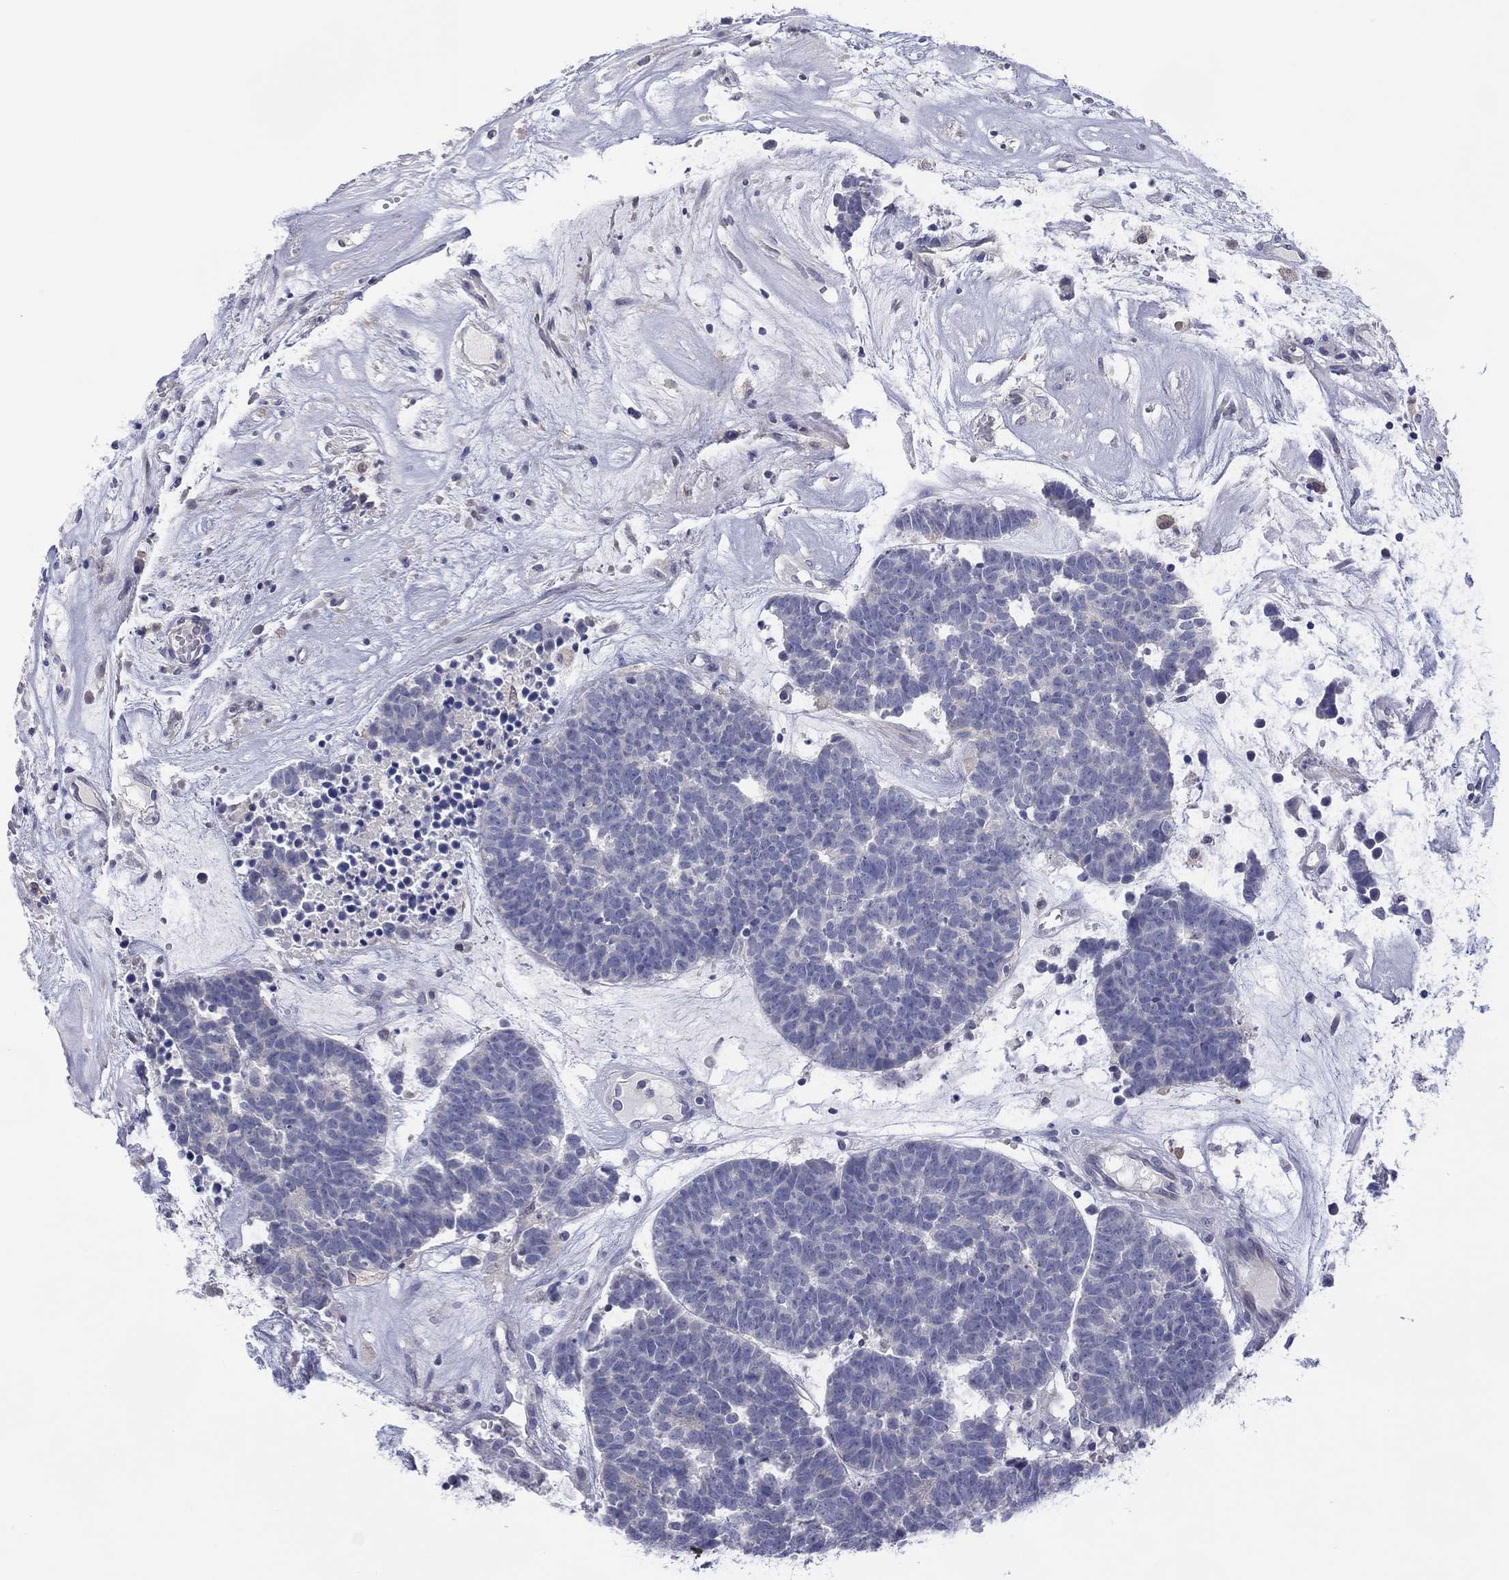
{"staining": {"intensity": "weak", "quantity": "<25%", "location": "cytoplasmic/membranous"}, "tissue": "head and neck cancer", "cell_type": "Tumor cells", "image_type": "cancer", "snomed": [{"axis": "morphology", "description": "Adenocarcinoma, NOS"}, {"axis": "topography", "description": "Head-Neck"}], "caption": "Tumor cells are negative for protein expression in human head and neck cancer.", "gene": "CYP2B6", "patient": {"sex": "female", "age": 81}}